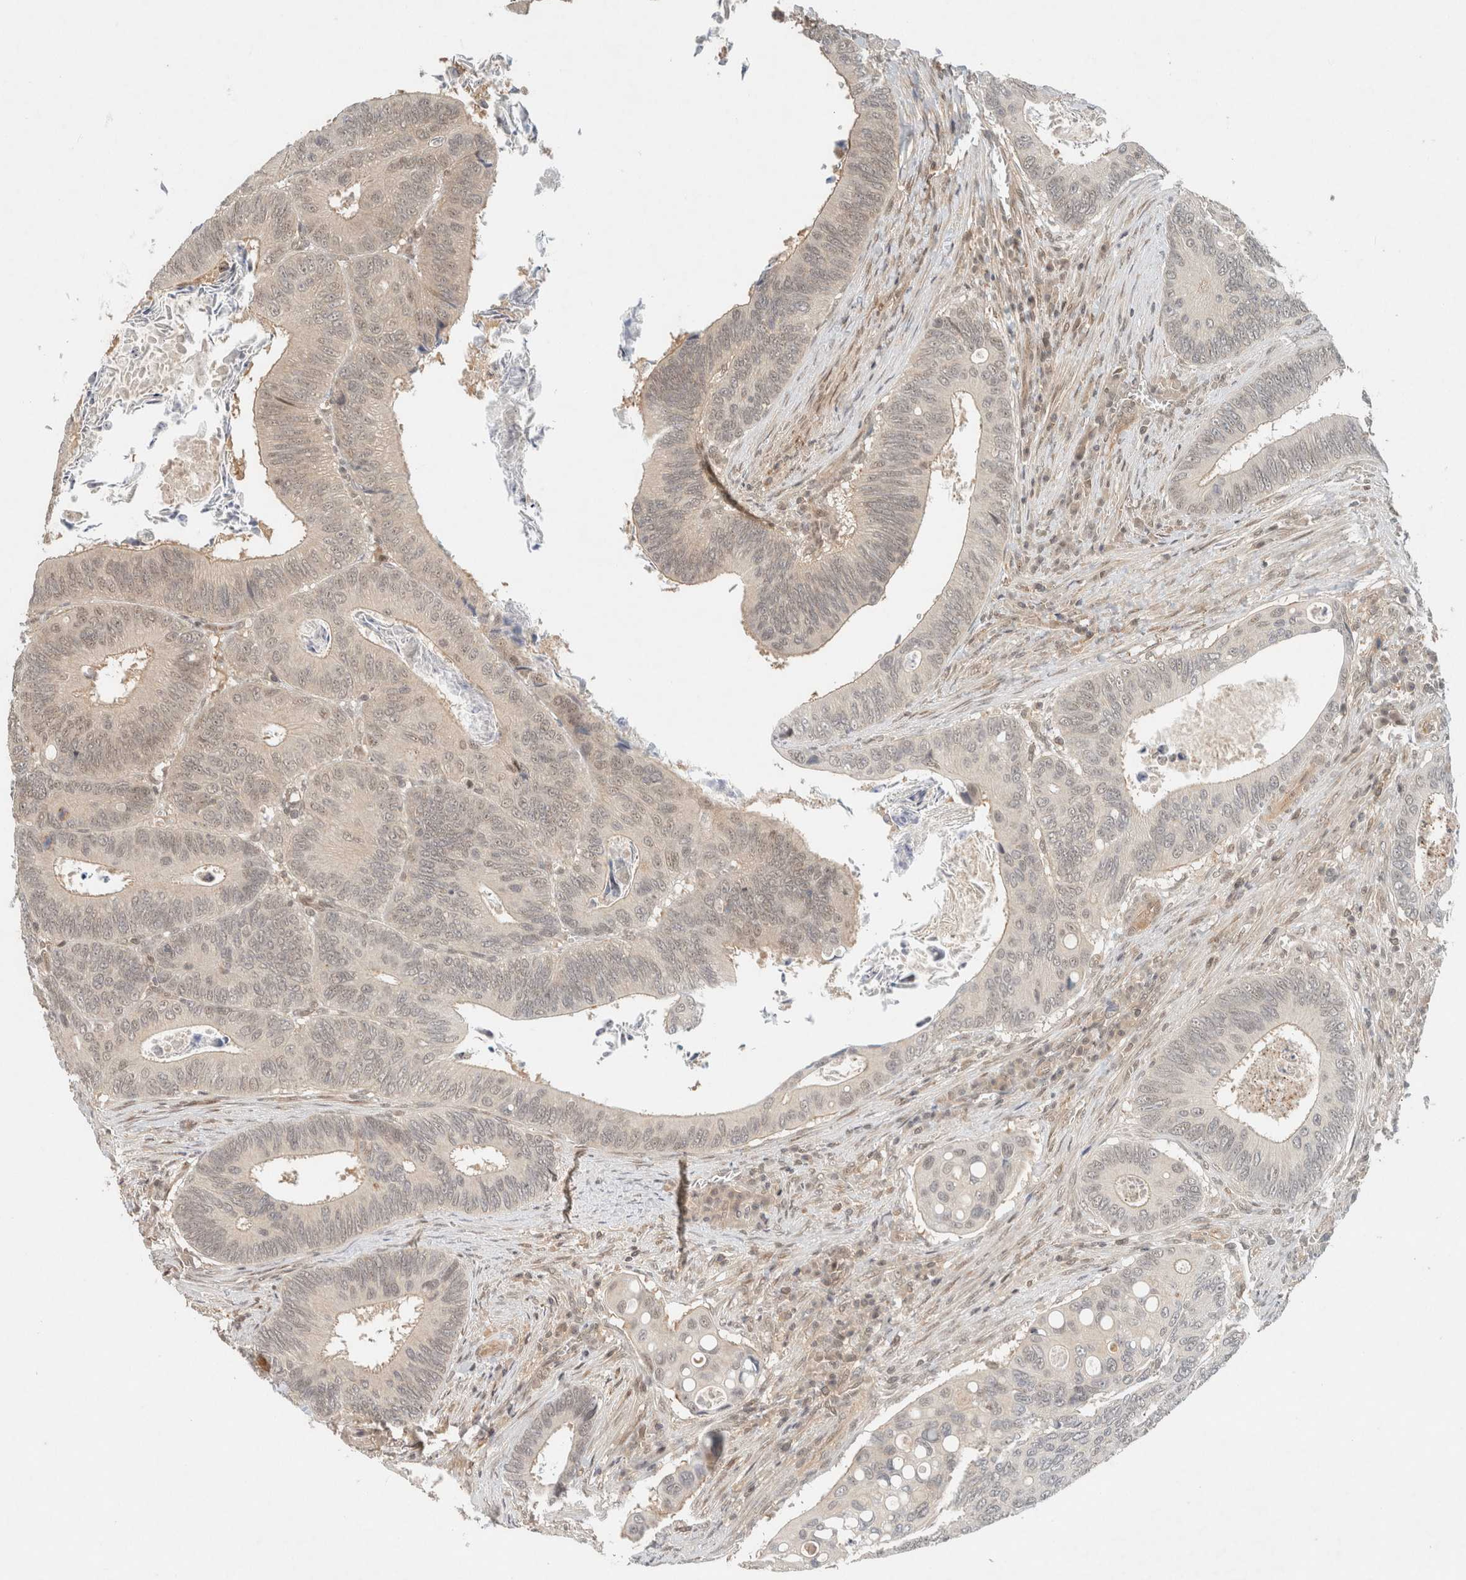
{"staining": {"intensity": "weak", "quantity": "<25%", "location": "nuclear"}, "tissue": "colorectal cancer", "cell_type": "Tumor cells", "image_type": "cancer", "snomed": [{"axis": "morphology", "description": "Inflammation, NOS"}, {"axis": "morphology", "description": "Adenocarcinoma, NOS"}, {"axis": "topography", "description": "Colon"}], "caption": "DAB (3,3'-diaminobenzidine) immunohistochemical staining of colorectal adenocarcinoma reveals no significant staining in tumor cells. Brightfield microscopy of immunohistochemistry (IHC) stained with DAB (3,3'-diaminobenzidine) (brown) and hematoxylin (blue), captured at high magnification.", "gene": "CAAP1", "patient": {"sex": "male", "age": 72}}